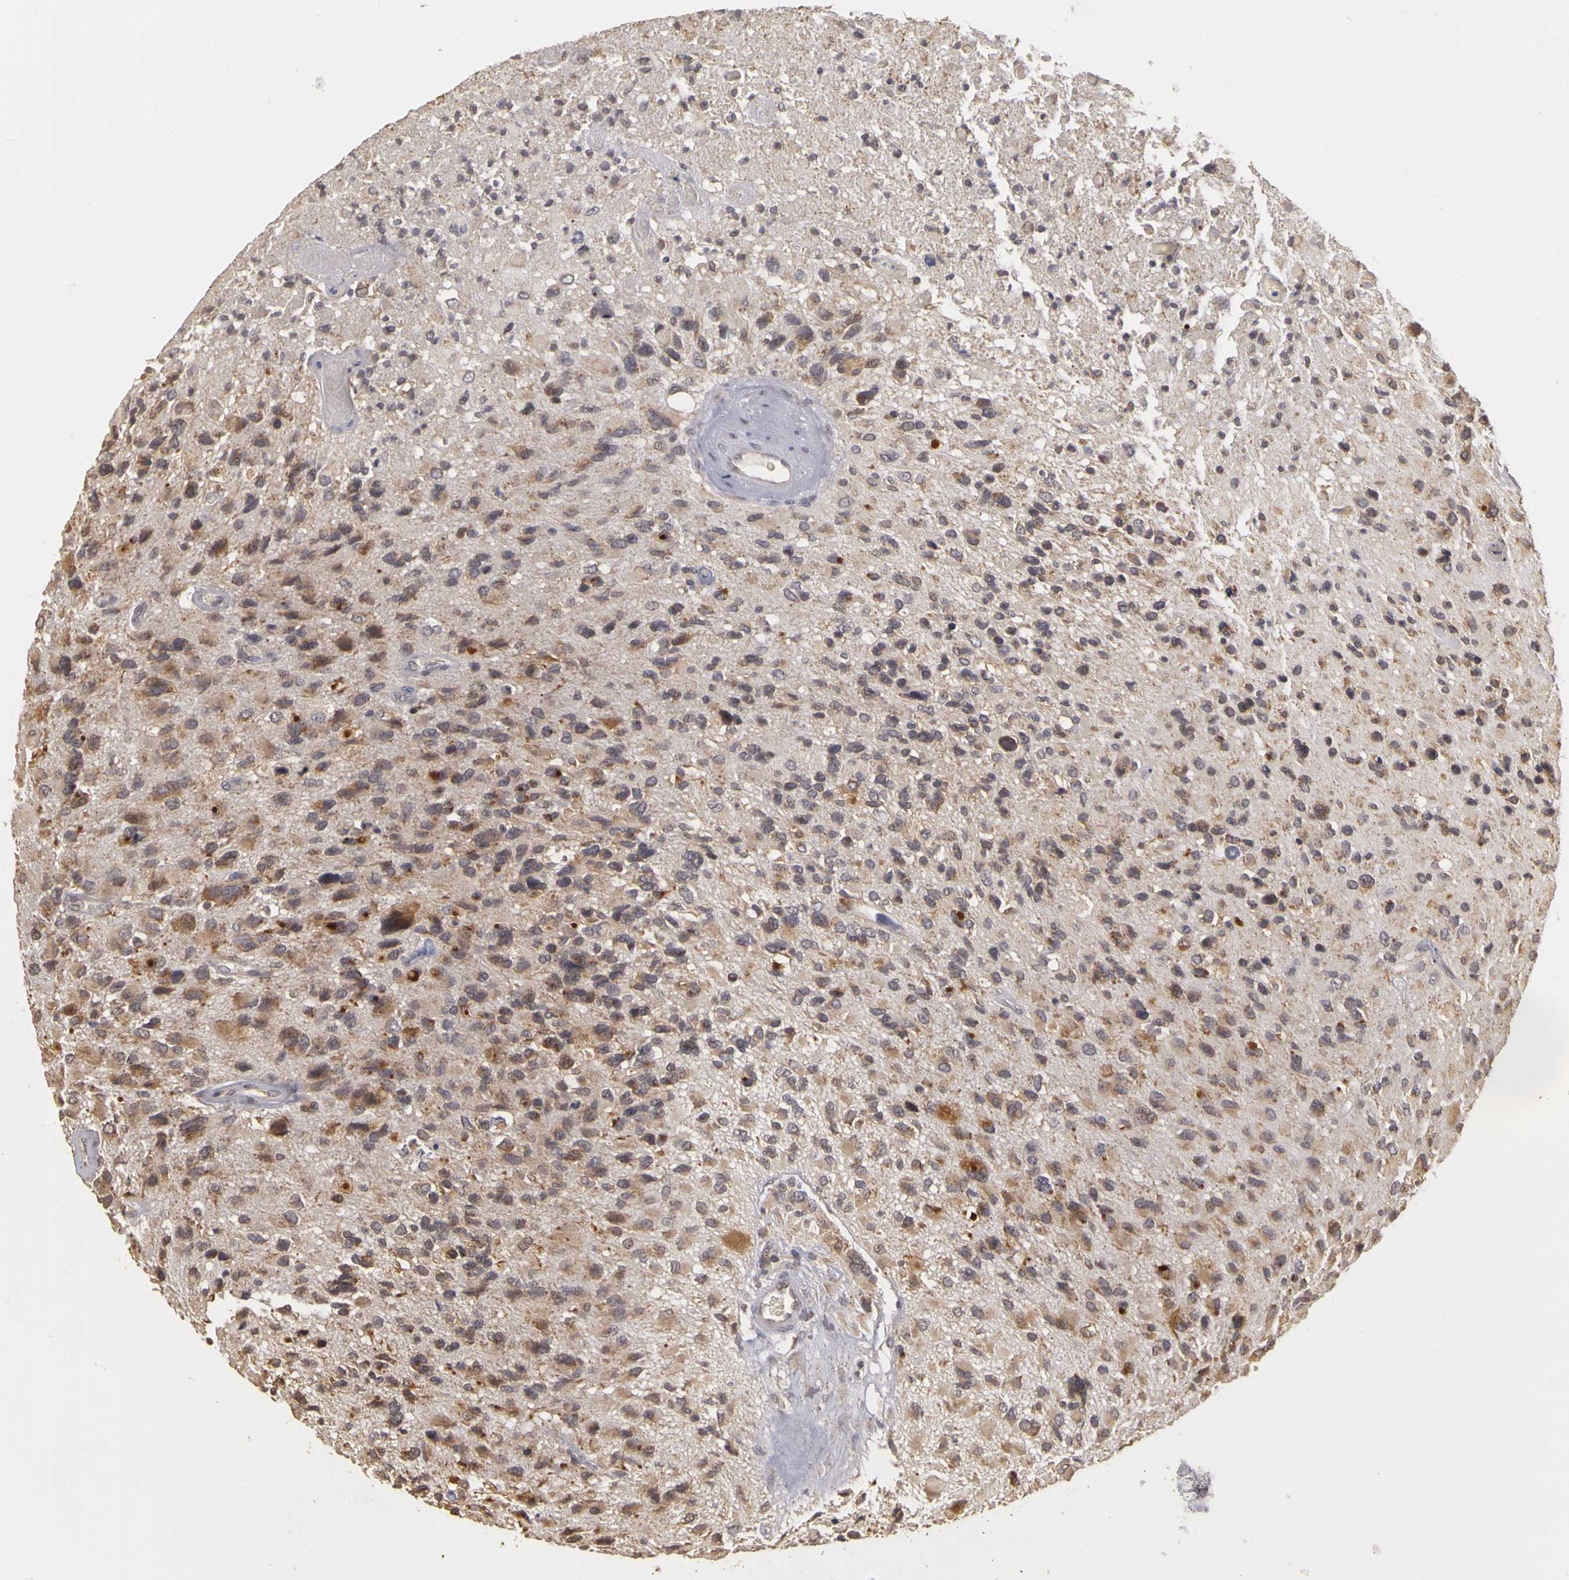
{"staining": {"intensity": "weak", "quantity": "25%-75%", "location": "cytoplasmic/membranous"}, "tissue": "glioma", "cell_type": "Tumor cells", "image_type": "cancer", "snomed": [{"axis": "morphology", "description": "Glioma, malignant, High grade"}, {"axis": "topography", "description": "Brain"}], "caption": "Tumor cells display low levels of weak cytoplasmic/membranous staining in approximately 25%-75% of cells in human malignant glioma (high-grade).", "gene": "FRMD7", "patient": {"sex": "male", "age": 69}}